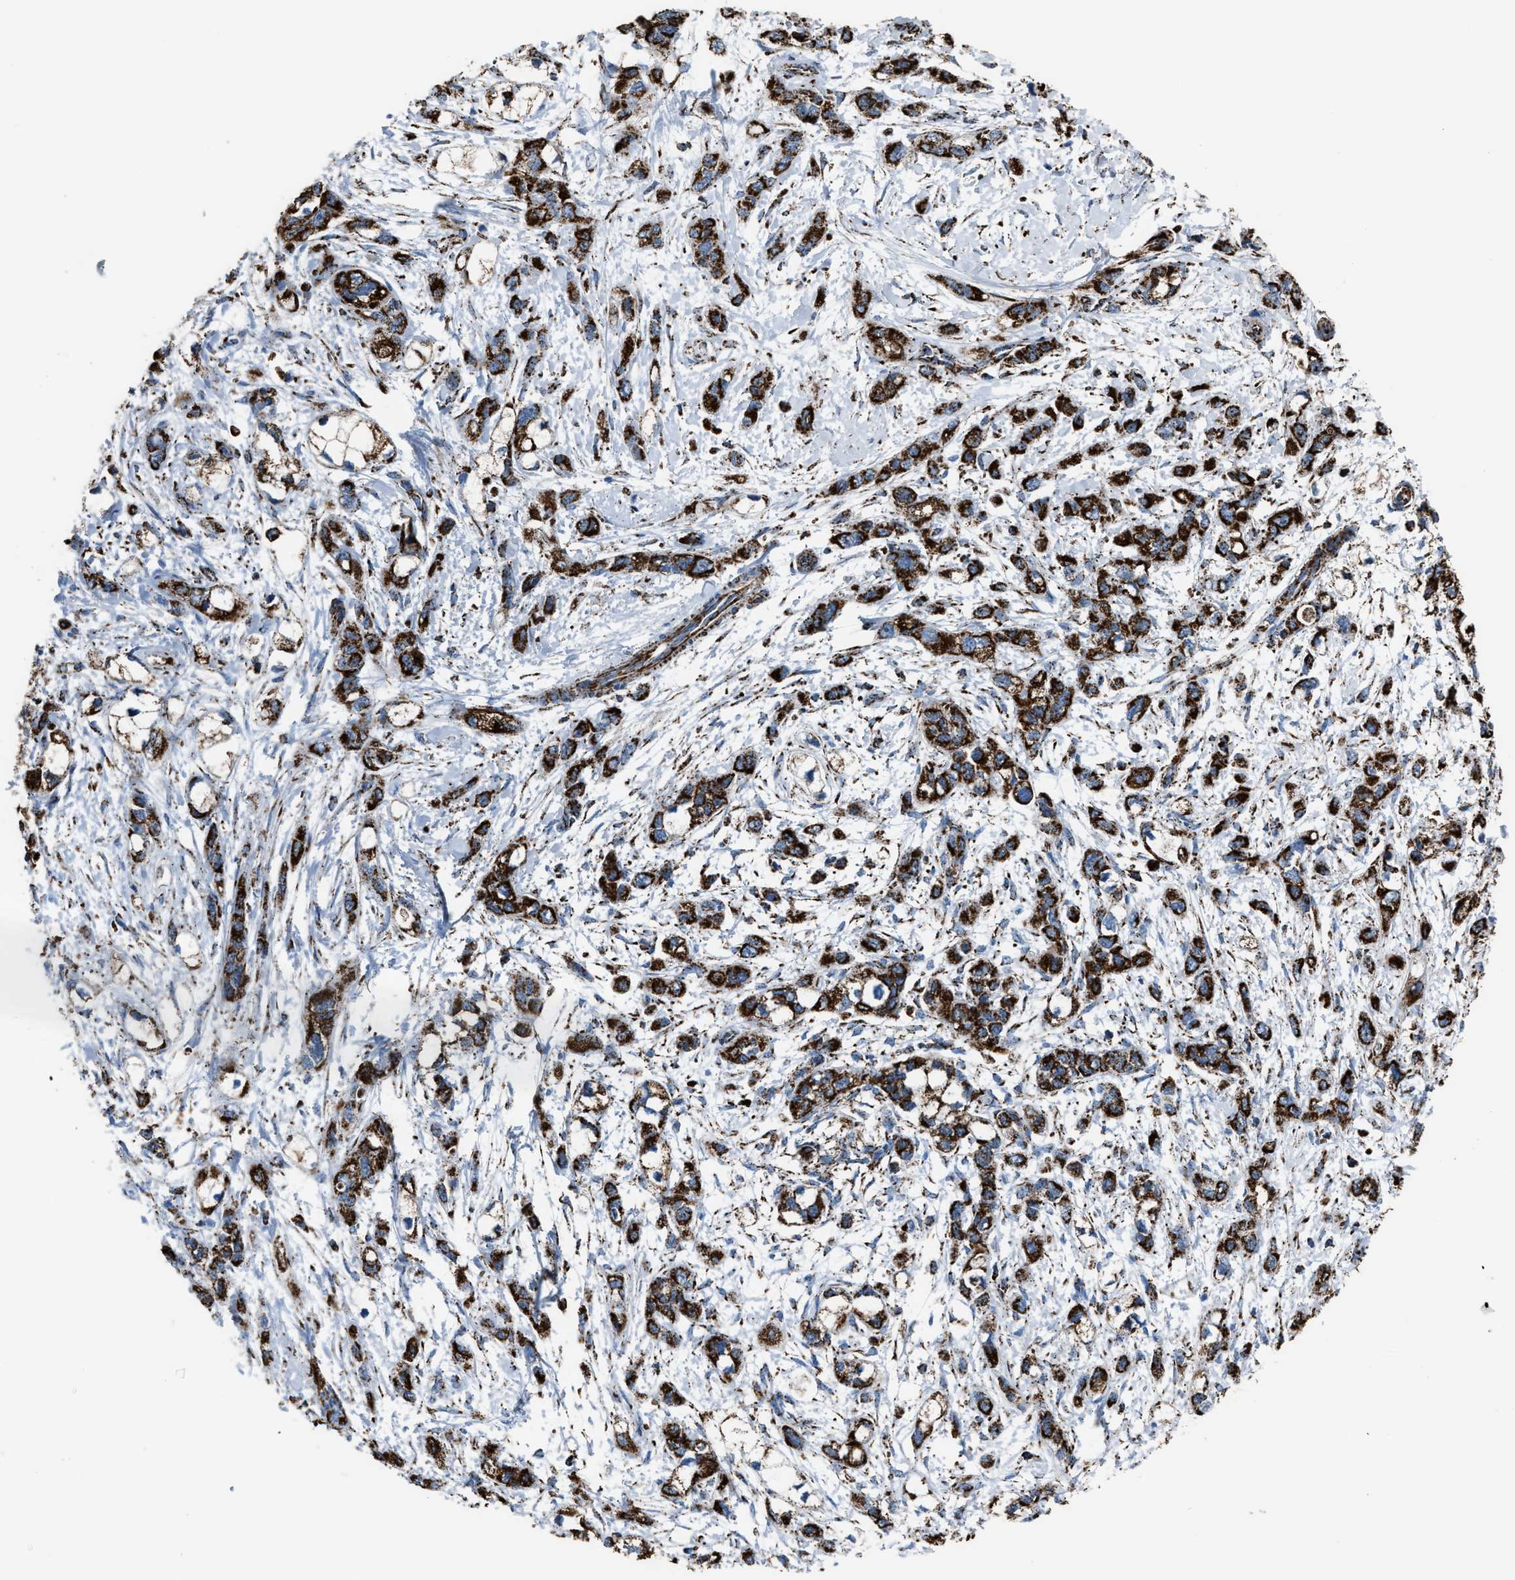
{"staining": {"intensity": "strong", "quantity": ">75%", "location": "cytoplasmic/membranous"}, "tissue": "pancreatic cancer", "cell_type": "Tumor cells", "image_type": "cancer", "snomed": [{"axis": "morphology", "description": "Adenocarcinoma, NOS"}, {"axis": "topography", "description": "Pancreas"}], "caption": "A histopathology image of pancreatic adenocarcinoma stained for a protein exhibits strong cytoplasmic/membranous brown staining in tumor cells. (Brightfield microscopy of DAB IHC at high magnification).", "gene": "MDH2", "patient": {"sex": "male", "age": 74}}